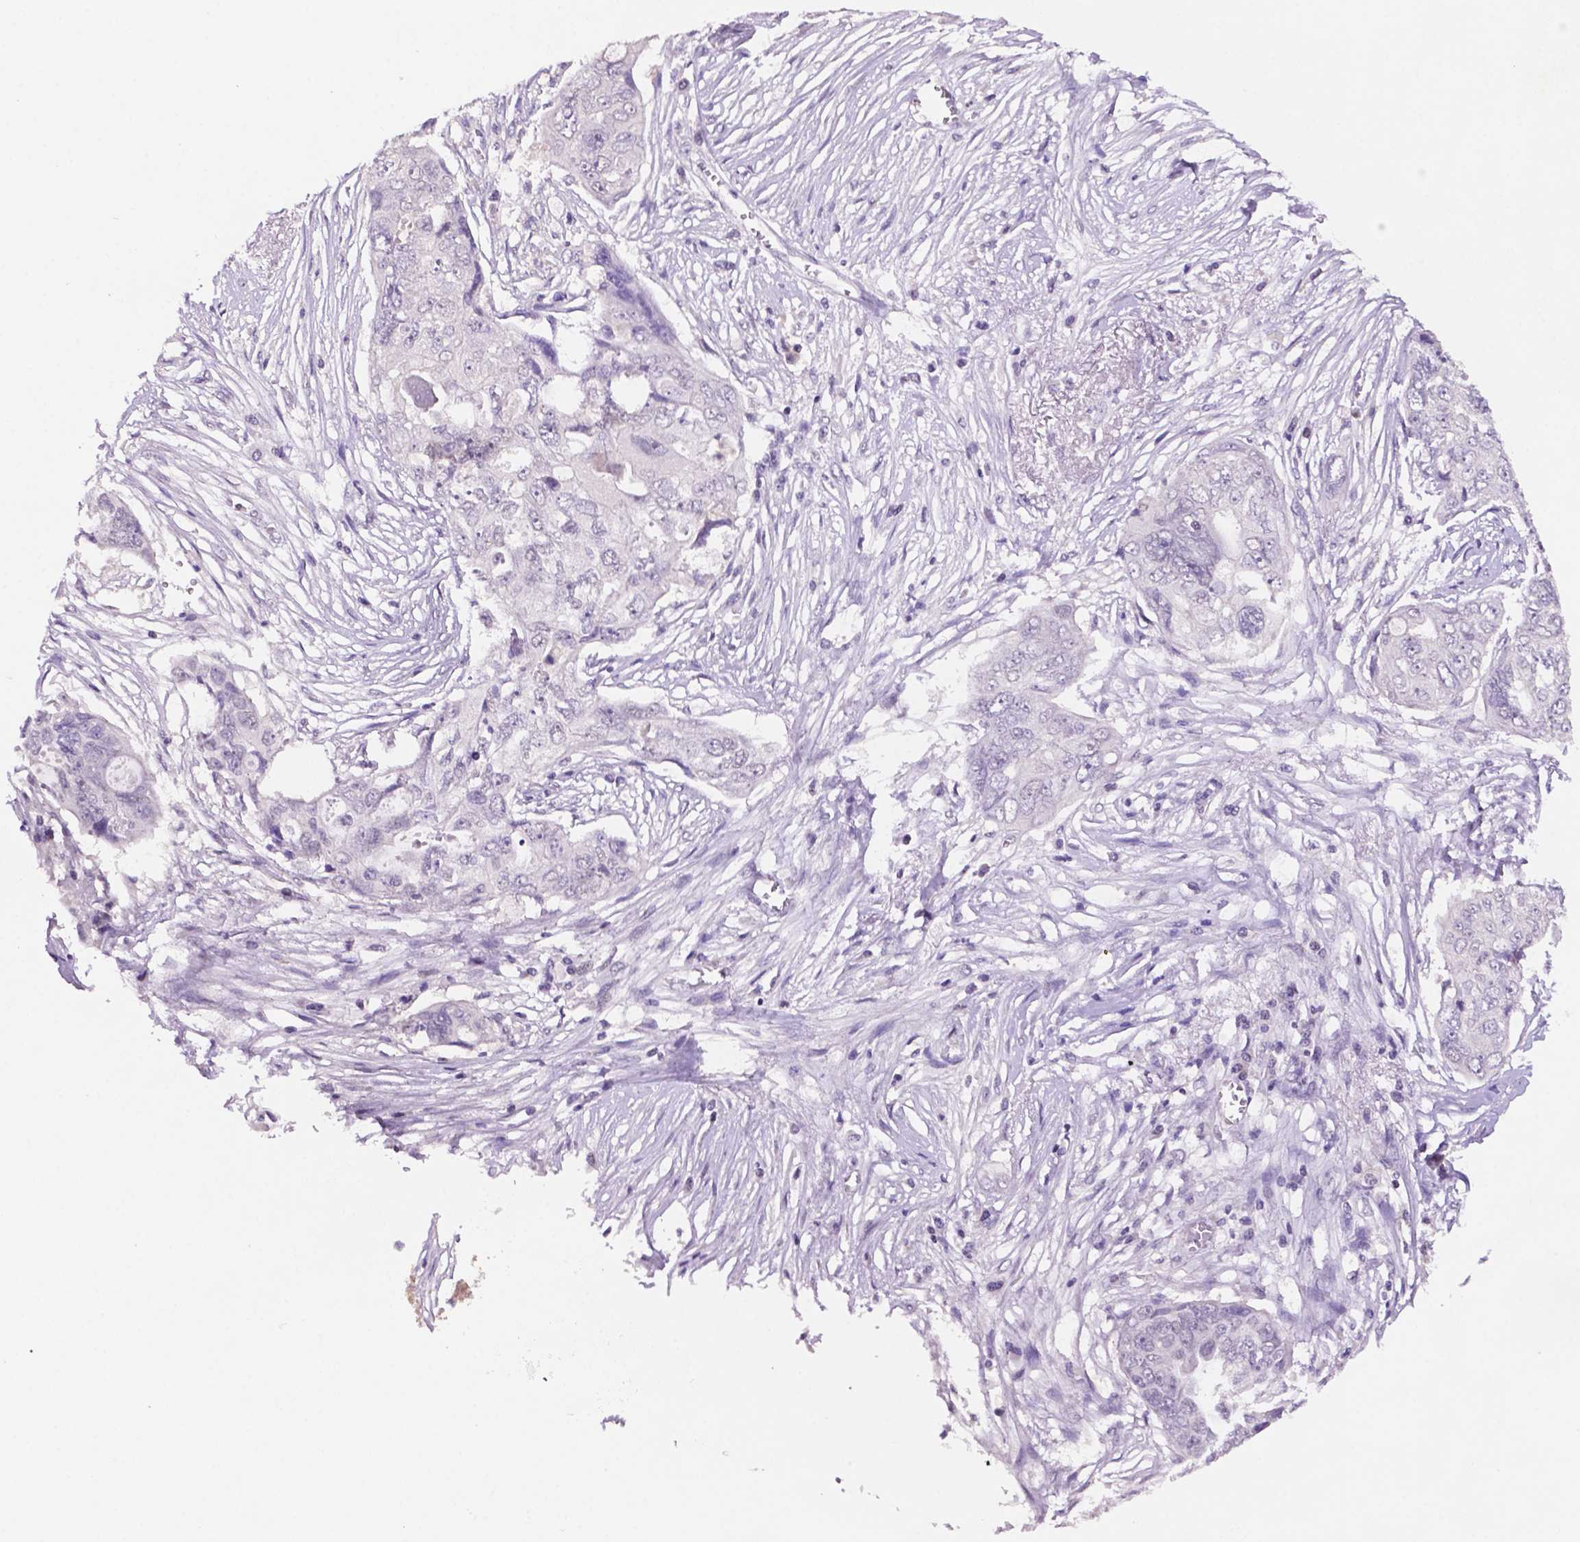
{"staining": {"intensity": "negative", "quantity": "none", "location": "none"}, "tissue": "ovarian cancer", "cell_type": "Tumor cells", "image_type": "cancer", "snomed": [{"axis": "morphology", "description": "Carcinoma, endometroid"}, {"axis": "topography", "description": "Ovary"}], "caption": "Tumor cells are negative for protein expression in human ovarian endometroid carcinoma. (Immunohistochemistry, brightfield microscopy, high magnification).", "gene": "NCOR1", "patient": {"sex": "female", "age": 70}}